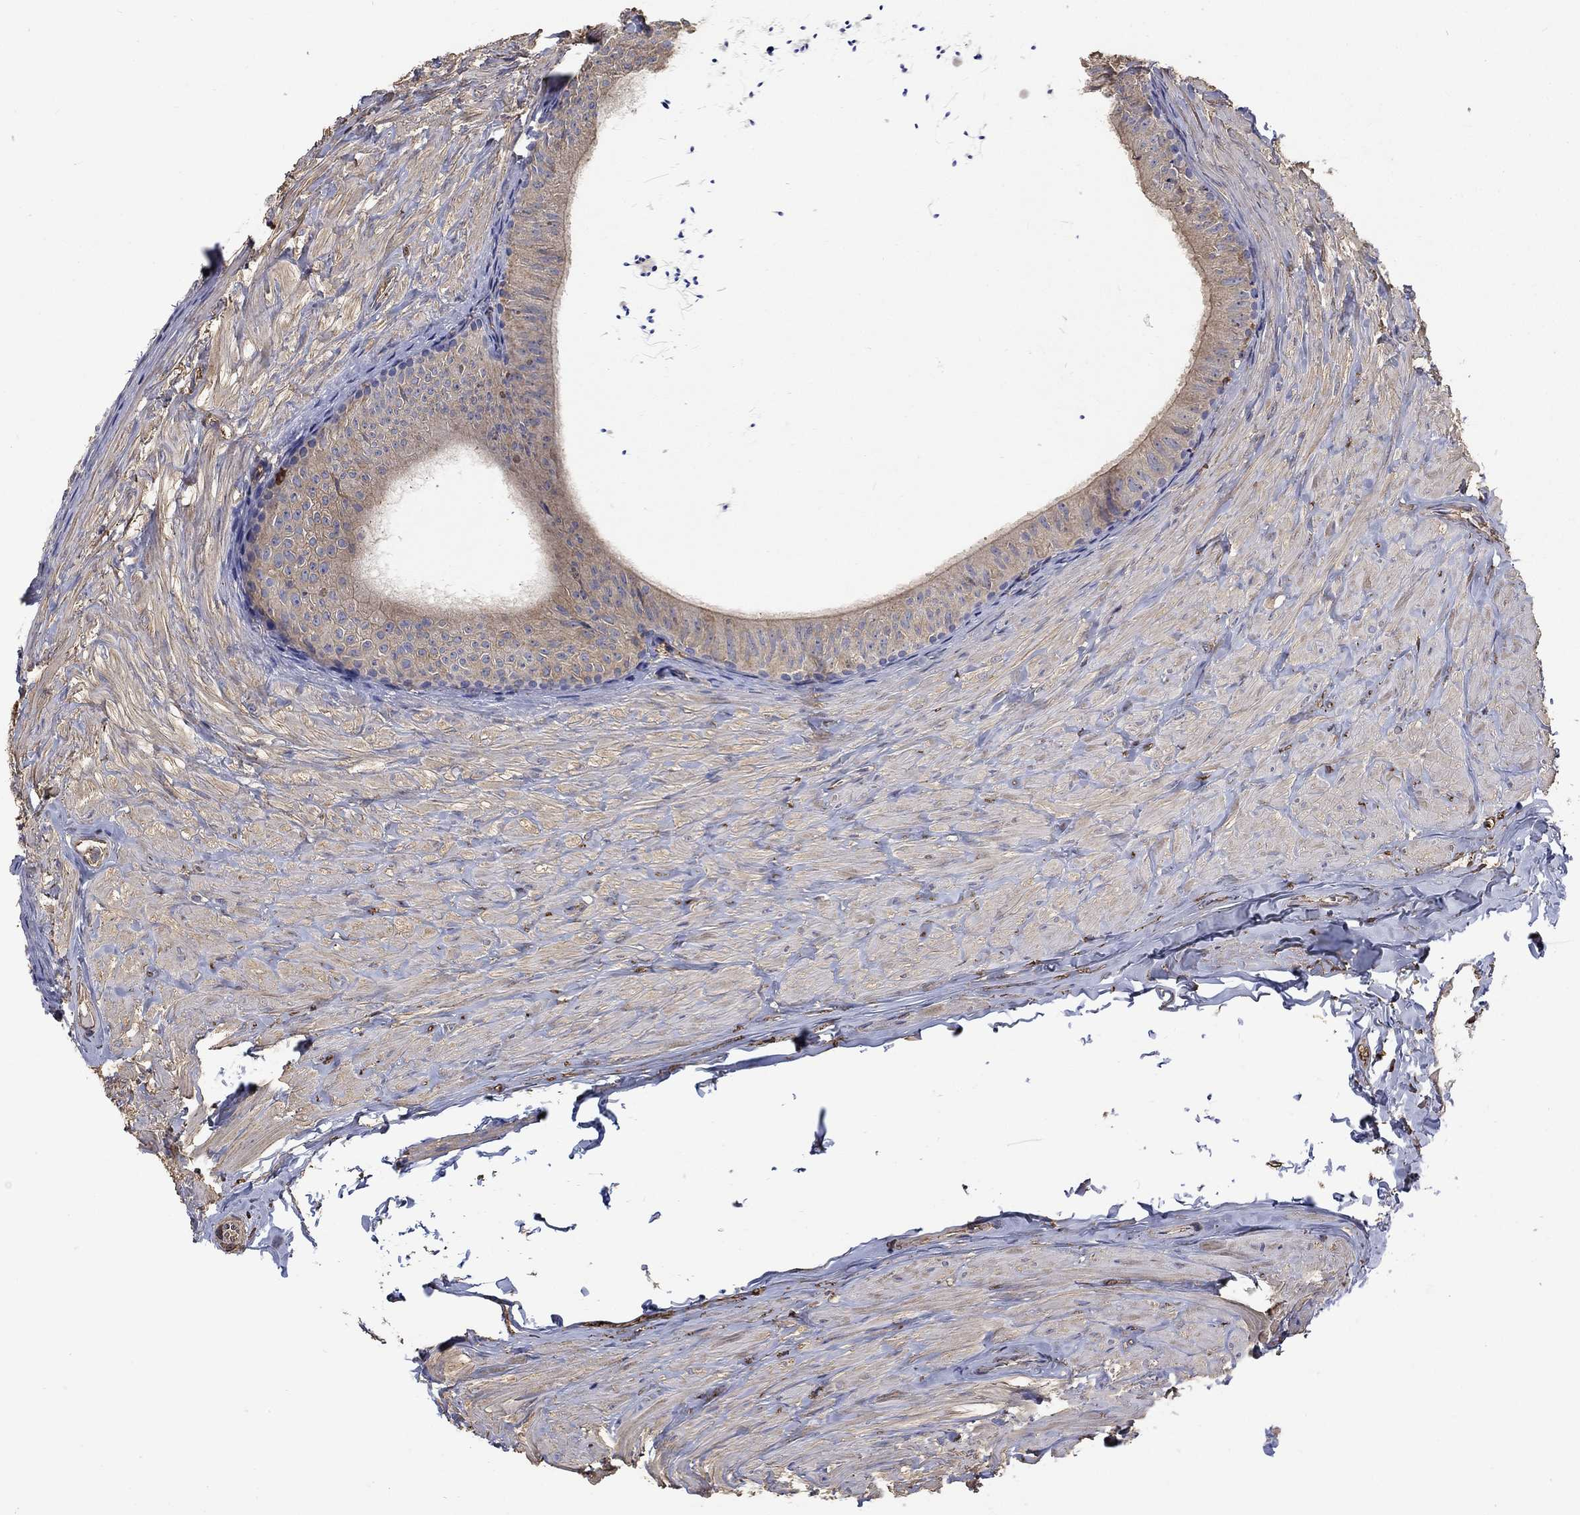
{"staining": {"intensity": "weak", "quantity": "25%-75%", "location": "cytoplasmic/membranous"}, "tissue": "epididymis", "cell_type": "Glandular cells", "image_type": "normal", "snomed": [{"axis": "morphology", "description": "Normal tissue, NOS"}, {"axis": "topography", "description": "Epididymis"}], "caption": "A brown stain shows weak cytoplasmic/membranous expression of a protein in glandular cells of normal human epididymis.", "gene": "DPYSL2", "patient": {"sex": "male", "age": 32}}